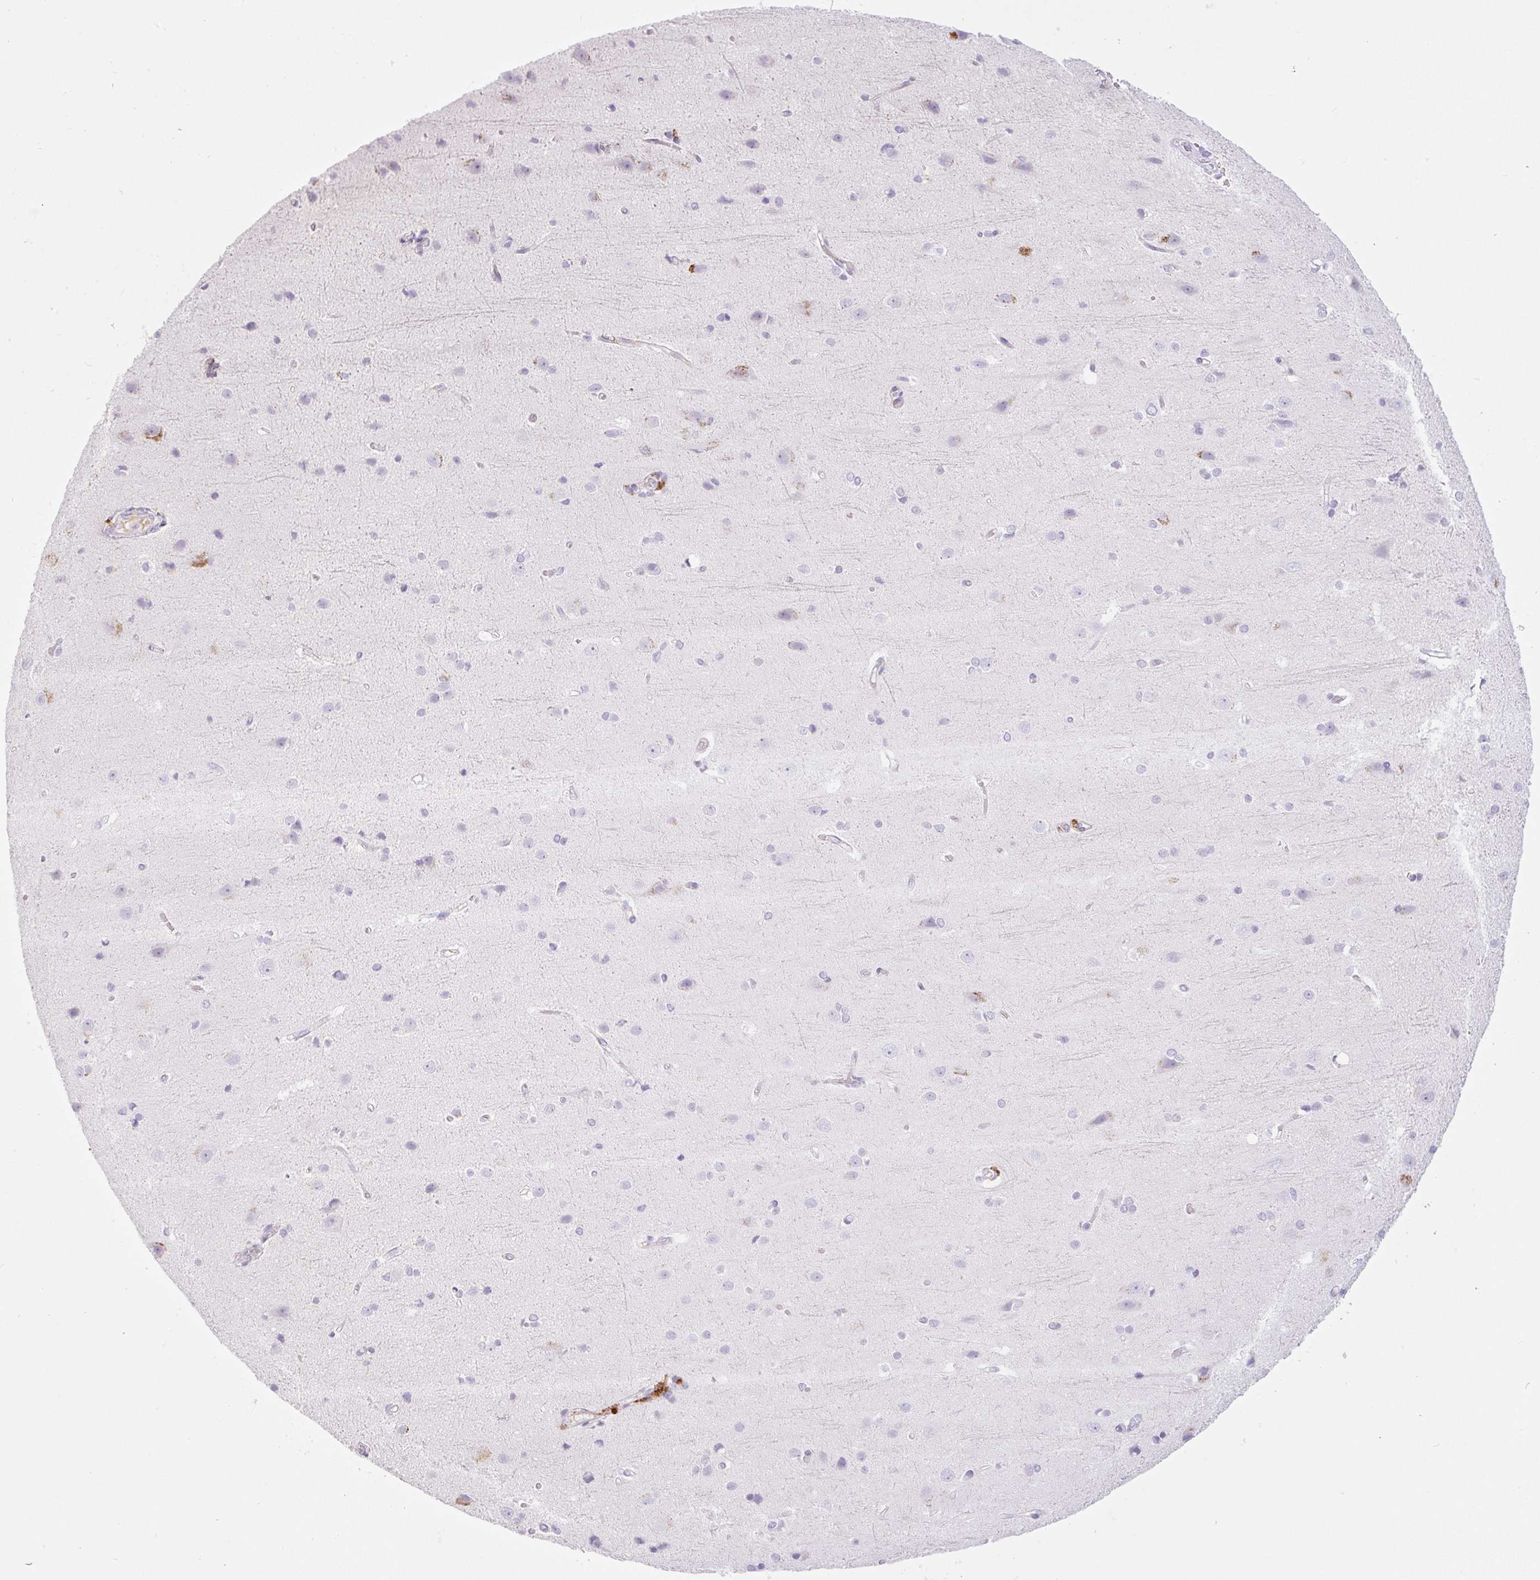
{"staining": {"intensity": "negative", "quantity": "none", "location": "none"}, "tissue": "cerebral cortex", "cell_type": "Endothelial cells", "image_type": "normal", "snomed": [{"axis": "morphology", "description": "Normal tissue, NOS"}, {"axis": "topography", "description": "Cerebral cortex"}], "caption": "The histopathology image reveals no staining of endothelial cells in benign cerebral cortex.", "gene": "MIA2", "patient": {"sex": "male", "age": 37}}